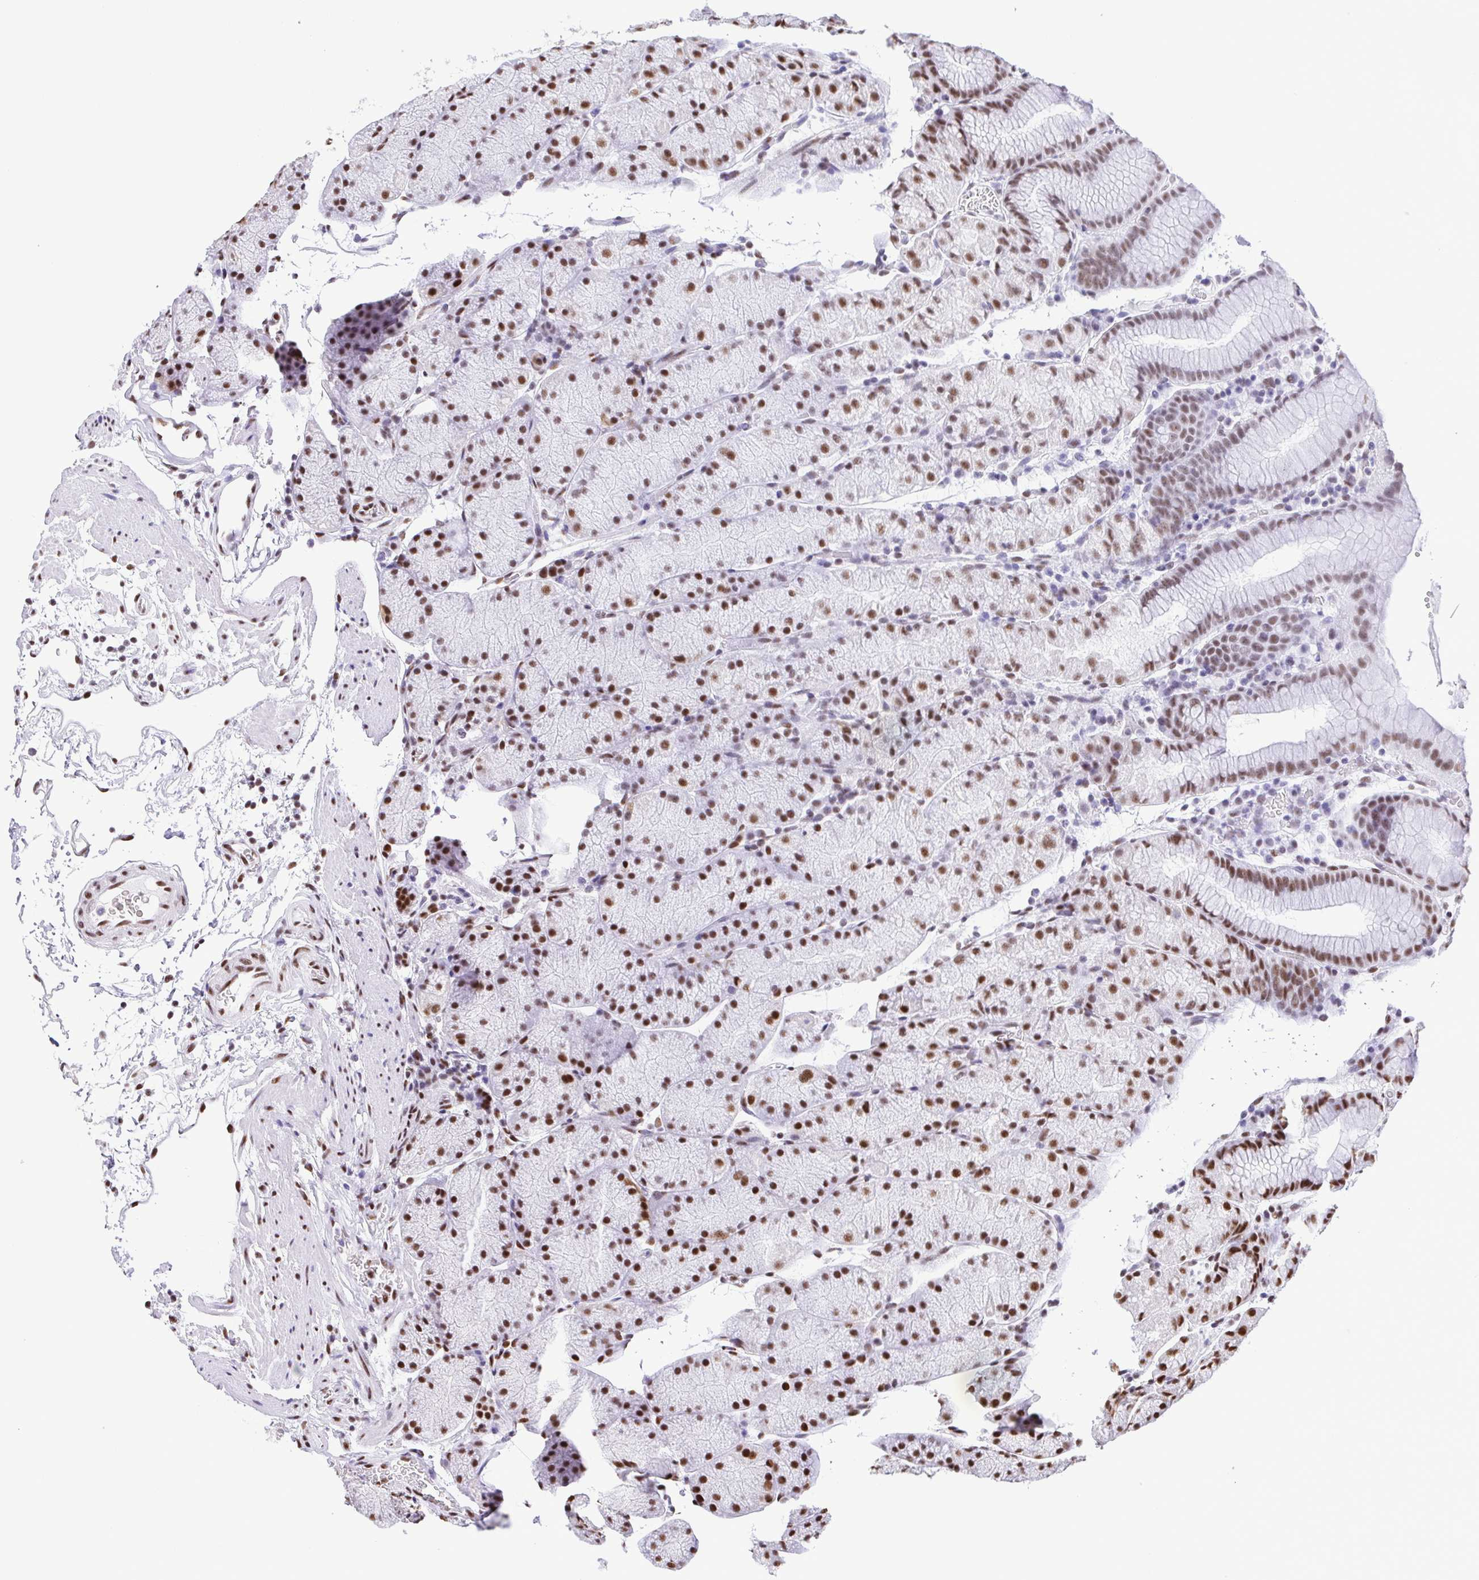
{"staining": {"intensity": "strong", "quantity": "25%-75%", "location": "nuclear"}, "tissue": "stomach", "cell_type": "Glandular cells", "image_type": "normal", "snomed": [{"axis": "morphology", "description": "Normal tissue, NOS"}, {"axis": "topography", "description": "Stomach, upper"}, {"axis": "topography", "description": "Stomach"}], "caption": "Stomach was stained to show a protein in brown. There is high levels of strong nuclear positivity in about 25%-75% of glandular cells. The staining is performed using DAB (3,3'-diaminobenzidine) brown chromogen to label protein expression. The nuclei are counter-stained blue using hematoxylin.", "gene": "TRIM28", "patient": {"sex": "male", "age": 76}}